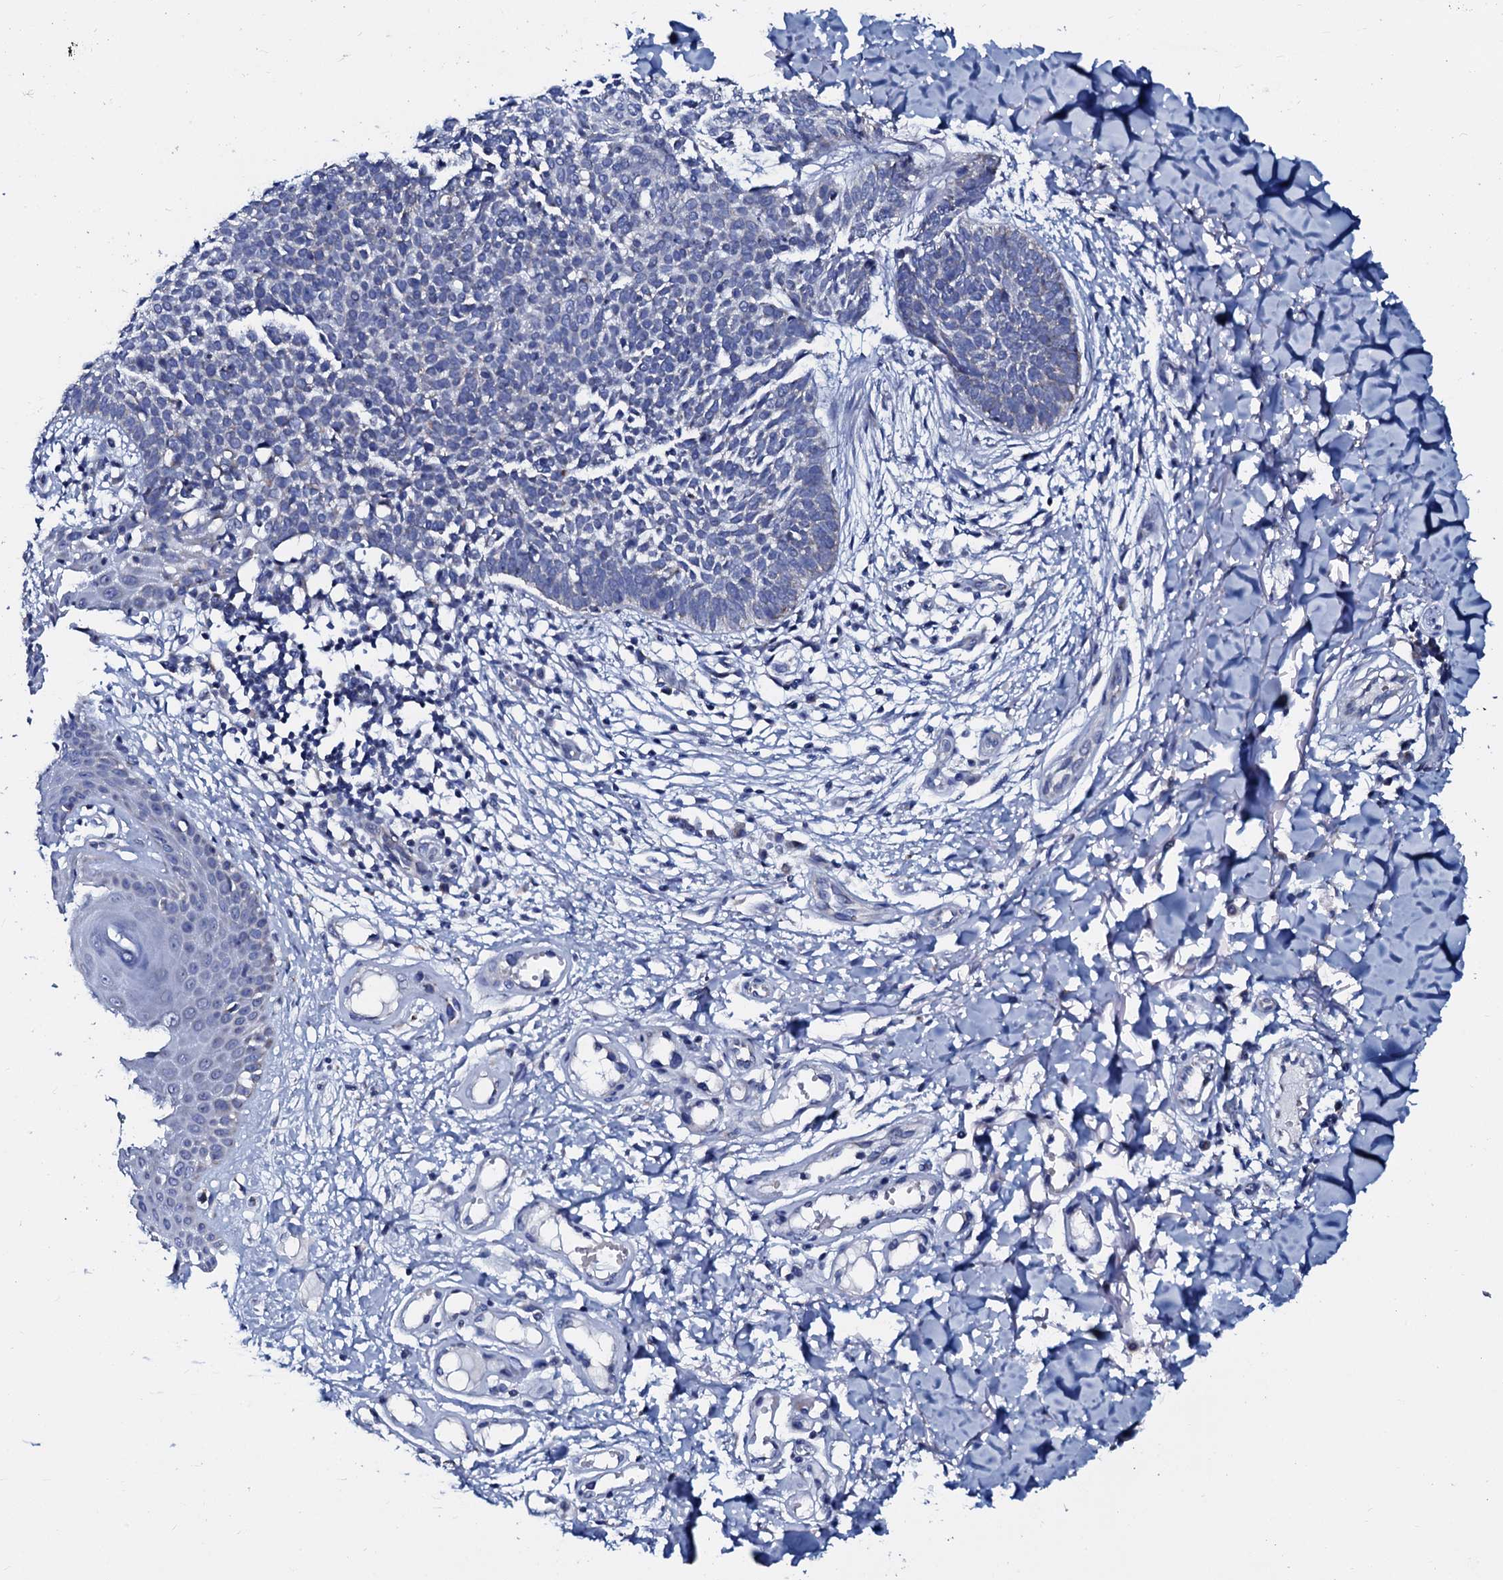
{"staining": {"intensity": "negative", "quantity": "none", "location": "none"}, "tissue": "skin cancer", "cell_type": "Tumor cells", "image_type": "cancer", "snomed": [{"axis": "morphology", "description": "Basal cell carcinoma"}, {"axis": "topography", "description": "Skin"}], "caption": "Immunohistochemistry image of human skin cancer (basal cell carcinoma) stained for a protein (brown), which shows no positivity in tumor cells.", "gene": "SLC37A4", "patient": {"sex": "female", "age": 64}}